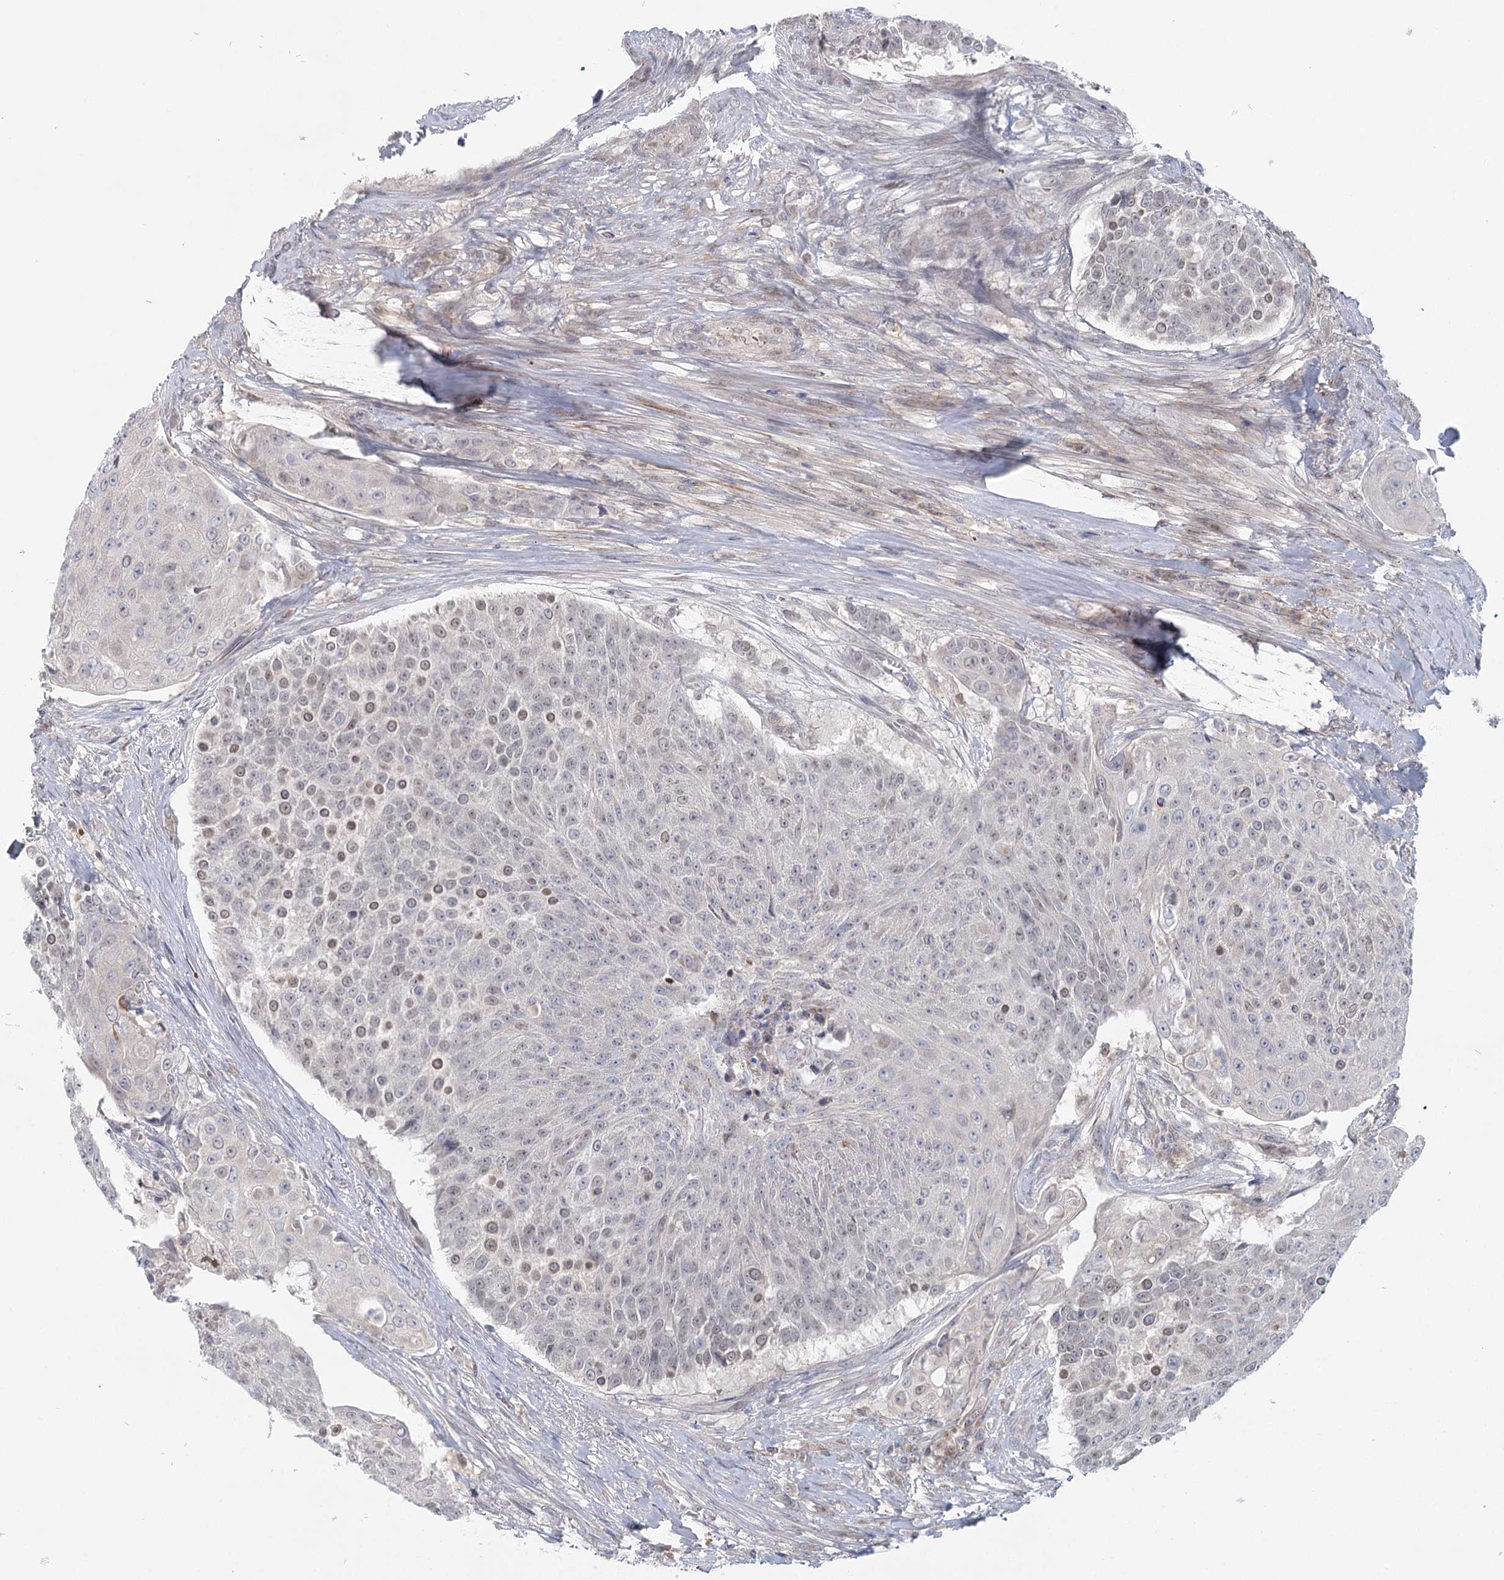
{"staining": {"intensity": "weak", "quantity": "<25%", "location": "nuclear"}, "tissue": "urothelial cancer", "cell_type": "Tumor cells", "image_type": "cancer", "snomed": [{"axis": "morphology", "description": "Urothelial carcinoma, High grade"}, {"axis": "topography", "description": "Urinary bladder"}], "caption": "Human urothelial cancer stained for a protein using IHC shows no staining in tumor cells.", "gene": "USP11", "patient": {"sex": "female", "age": 63}}